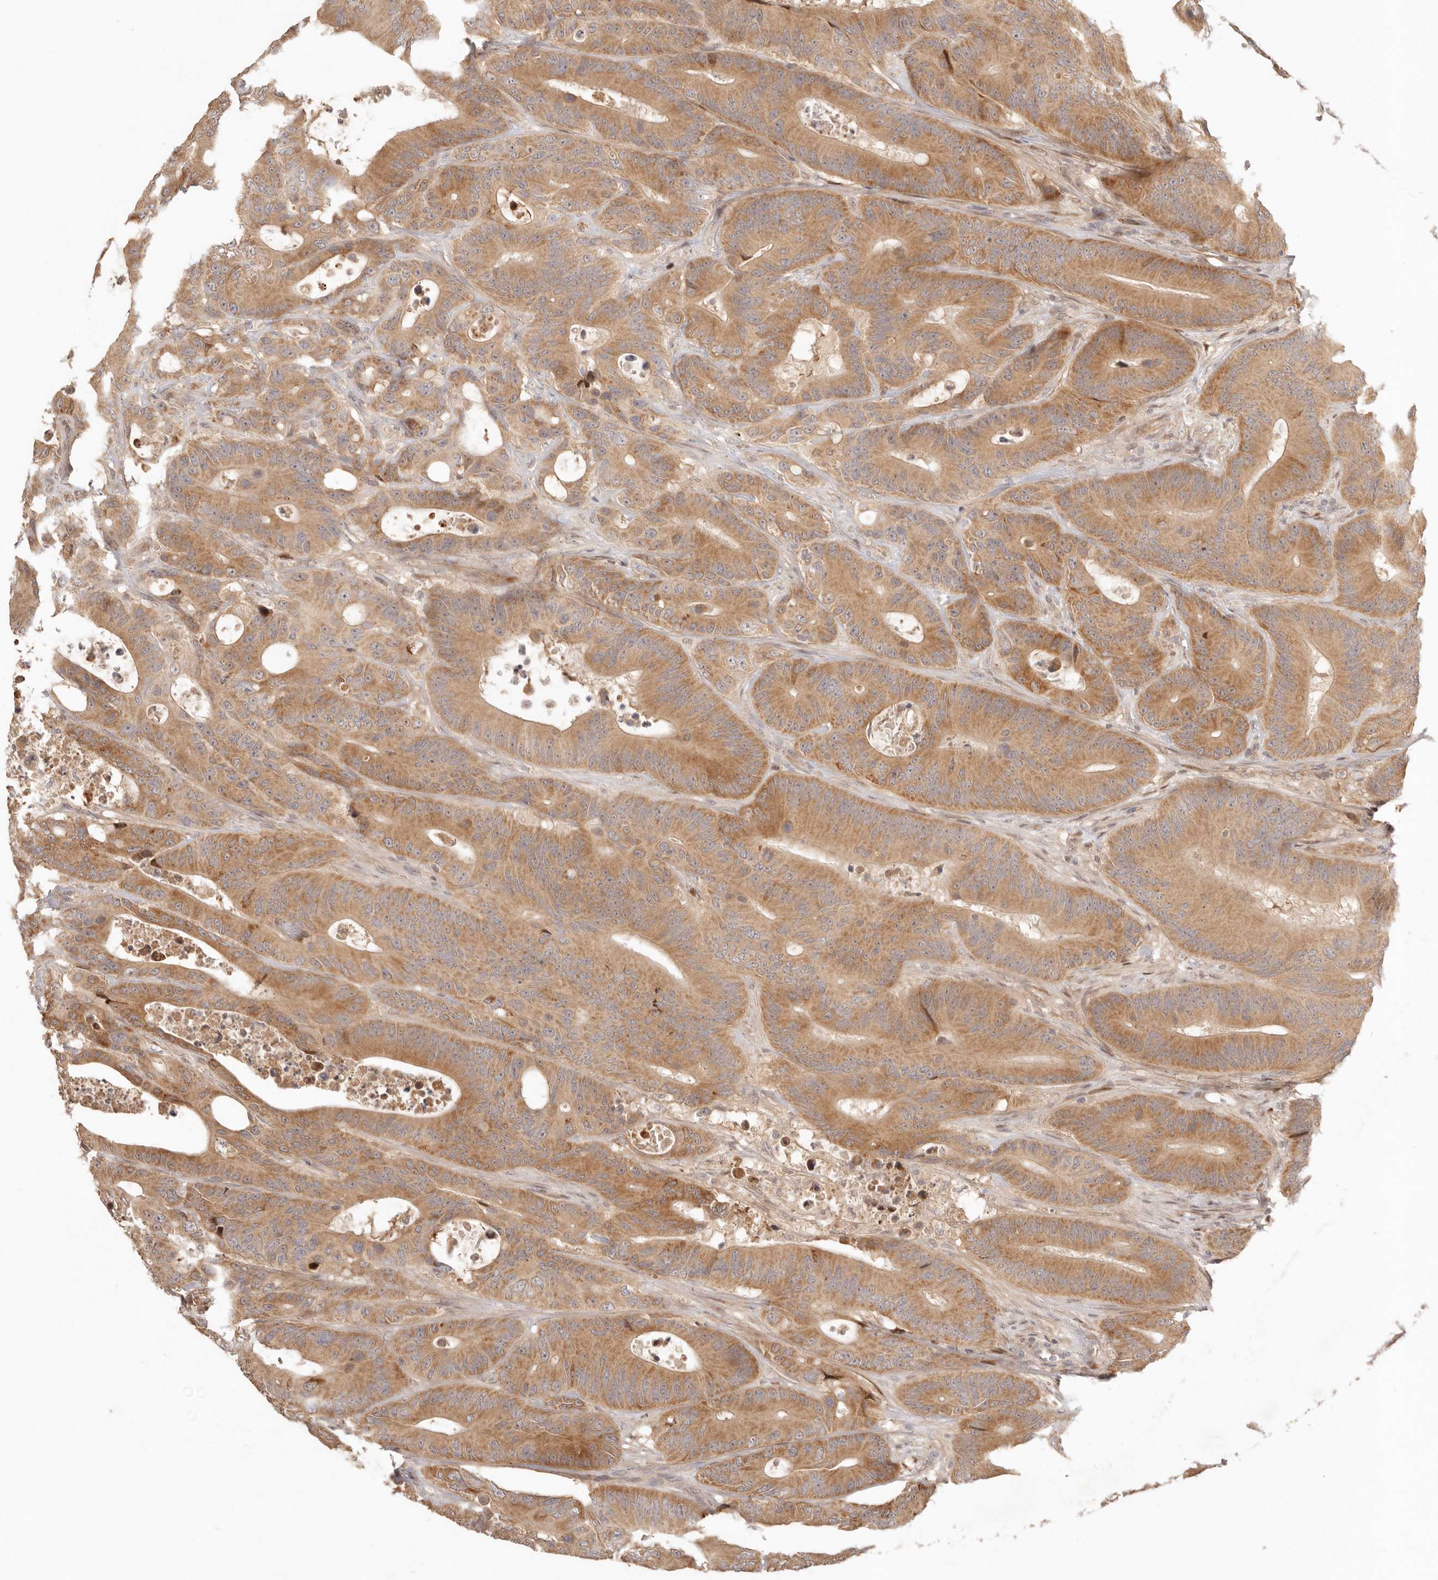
{"staining": {"intensity": "moderate", "quantity": ">75%", "location": "cytoplasmic/membranous"}, "tissue": "colorectal cancer", "cell_type": "Tumor cells", "image_type": "cancer", "snomed": [{"axis": "morphology", "description": "Adenocarcinoma, NOS"}, {"axis": "topography", "description": "Colon"}], "caption": "An IHC micrograph of tumor tissue is shown. Protein staining in brown shows moderate cytoplasmic/membranous positivity in colorectal adenocarcinoma within tumor cells. The protein of interest is shown in brown color, while the nuclei are stained blue.", "gene": "PHLDA3", "patient": {"sex": "male", "age": 83}}